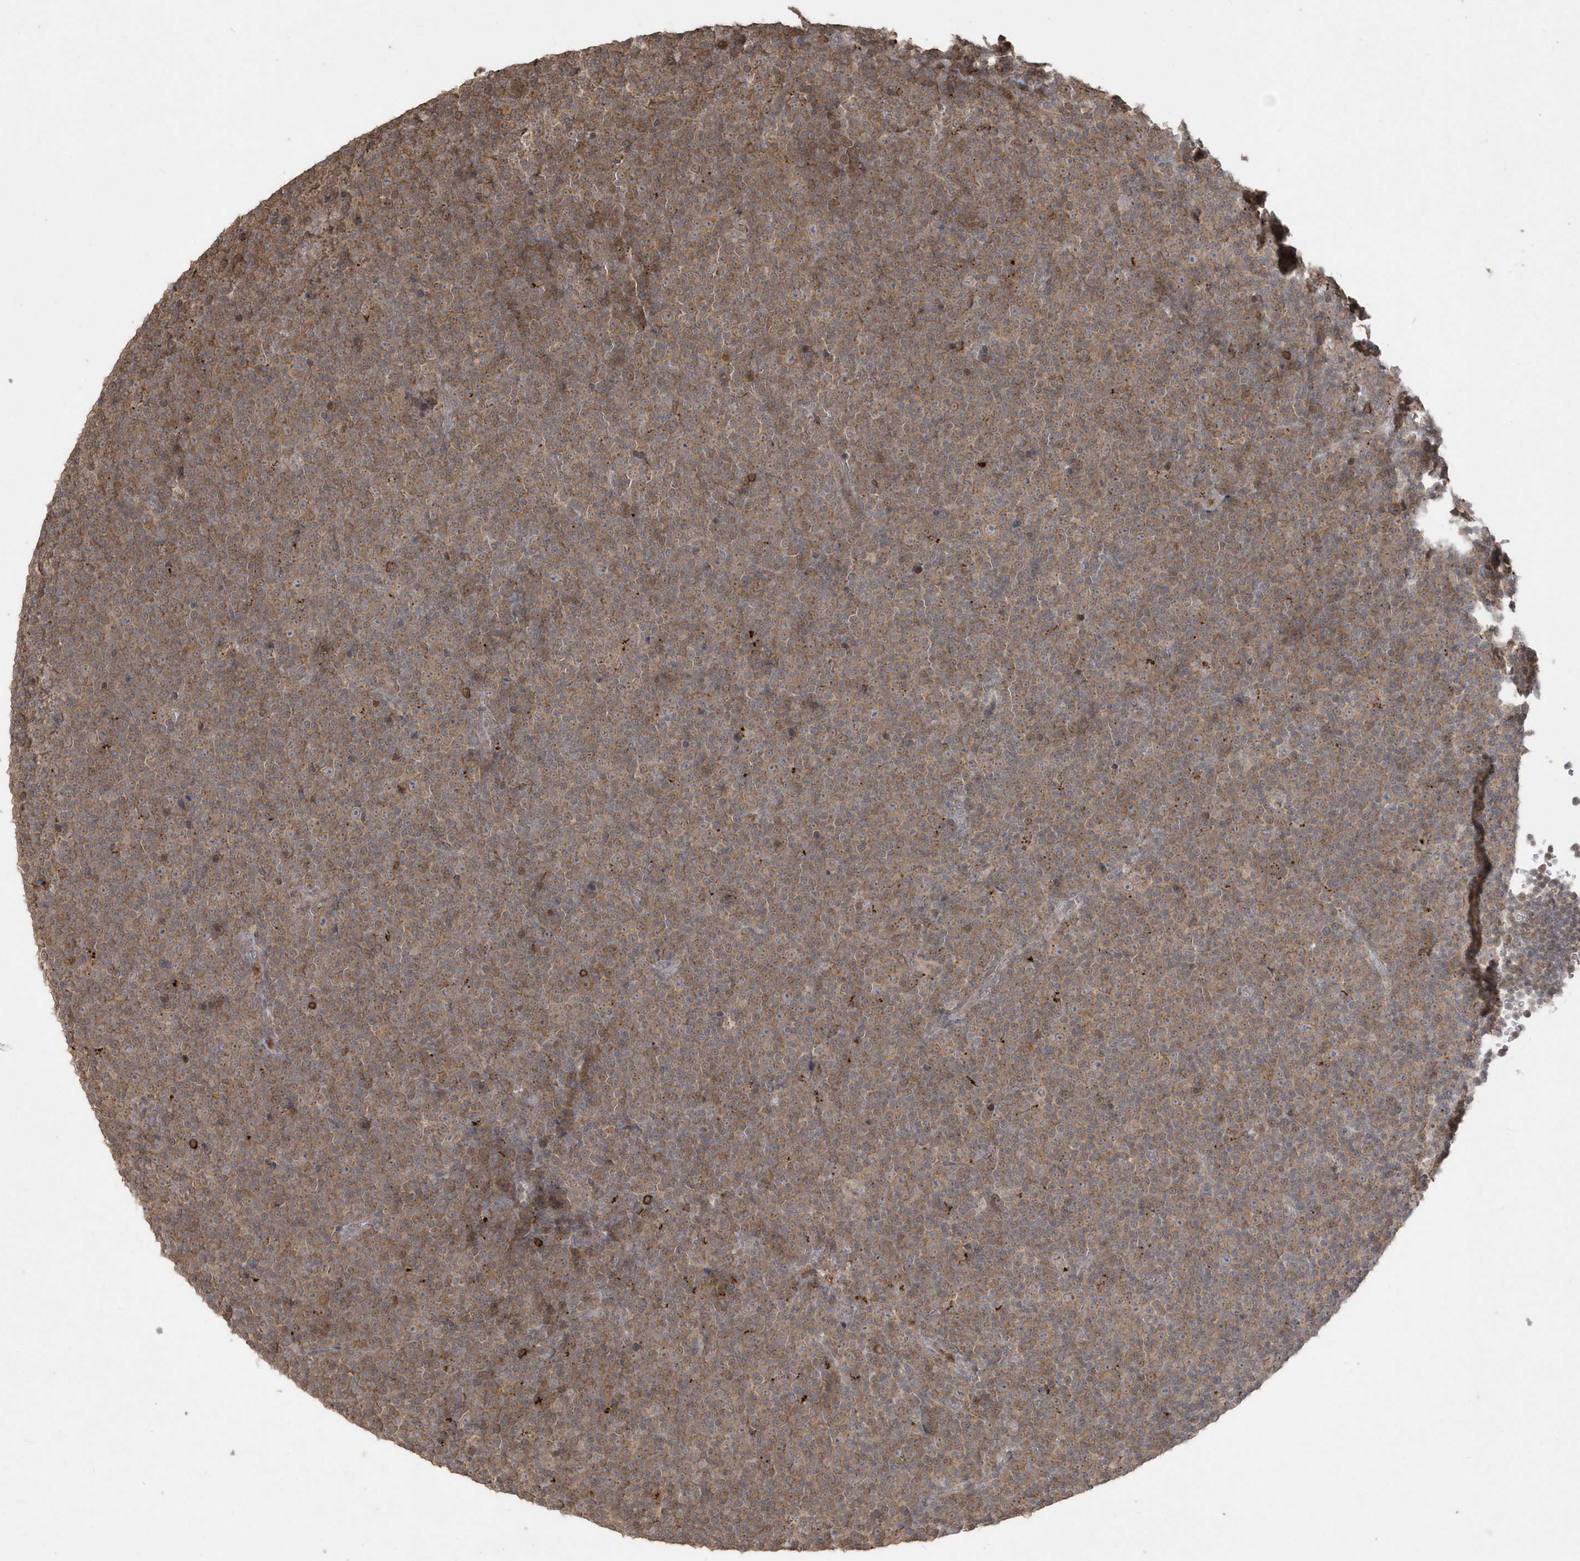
{"staining": {"intensity": "moderate", "quantity": ">75%", "location": "cytoplasmic/membranous"}, "tissue": "lymphoma", "cell_type": "Tumor cells", "image_type": "cancer", "snomed": [{"axis": "morphology", "description": "Malignant lymphoma, non-Hodgkin's type, Low grade"}, {"axis": "topography", "description": "Lymph node"}], "caption": "This photomicrograph displays malignant lymphoma, non-Hodgkin's type (low-grade) stained with IHC to label a protein in brown. The cytoplasmic/membranous of tumor cells show moderate positivity for the protein. Nuclei are counter-stained blue.", "gene": "GEMIN6", "patient": {"sex": "female", "age": 67}}